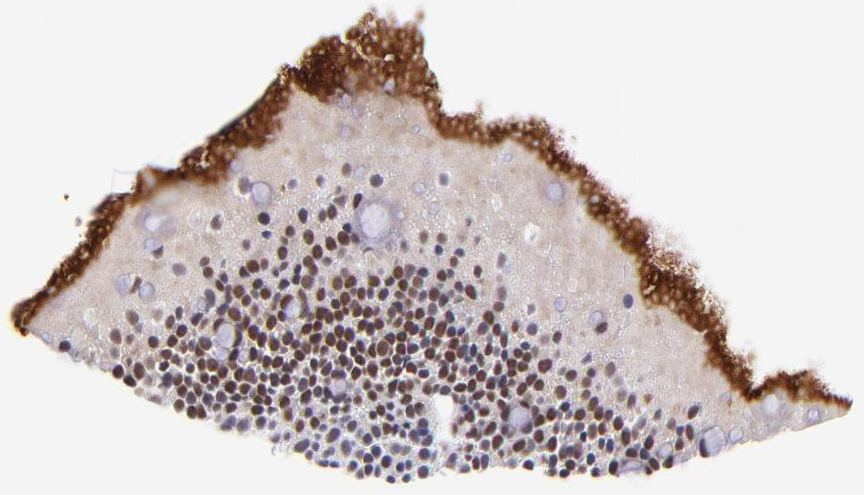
{"staining": {"intensity": "moderate", "quantity": ">75%", "location": "cytoplasmic/membranous,nuclear"}, "tissue": "nasopharynx", "cell_type": "Respiratory epithelial cells", "image_type": "normal", "snomed": [{"axis": "morphology", "description": "Normal tissue, NOS"}, {"axis": "topography", "description": "Nasopharynx"}], "caption": "Nasopharynx was stained to show a protein in brown. There is medium levels of moderate cytoplasmic/membranous,nuclear expression in about >75% of respiratory epithelial cells. Using DAB (brown) and hematoxylin (blue) stains, captured at high magnification using brightfield microscopy.", "gene": "SOX6", "patient": {"sex": "female", "age": 78}}